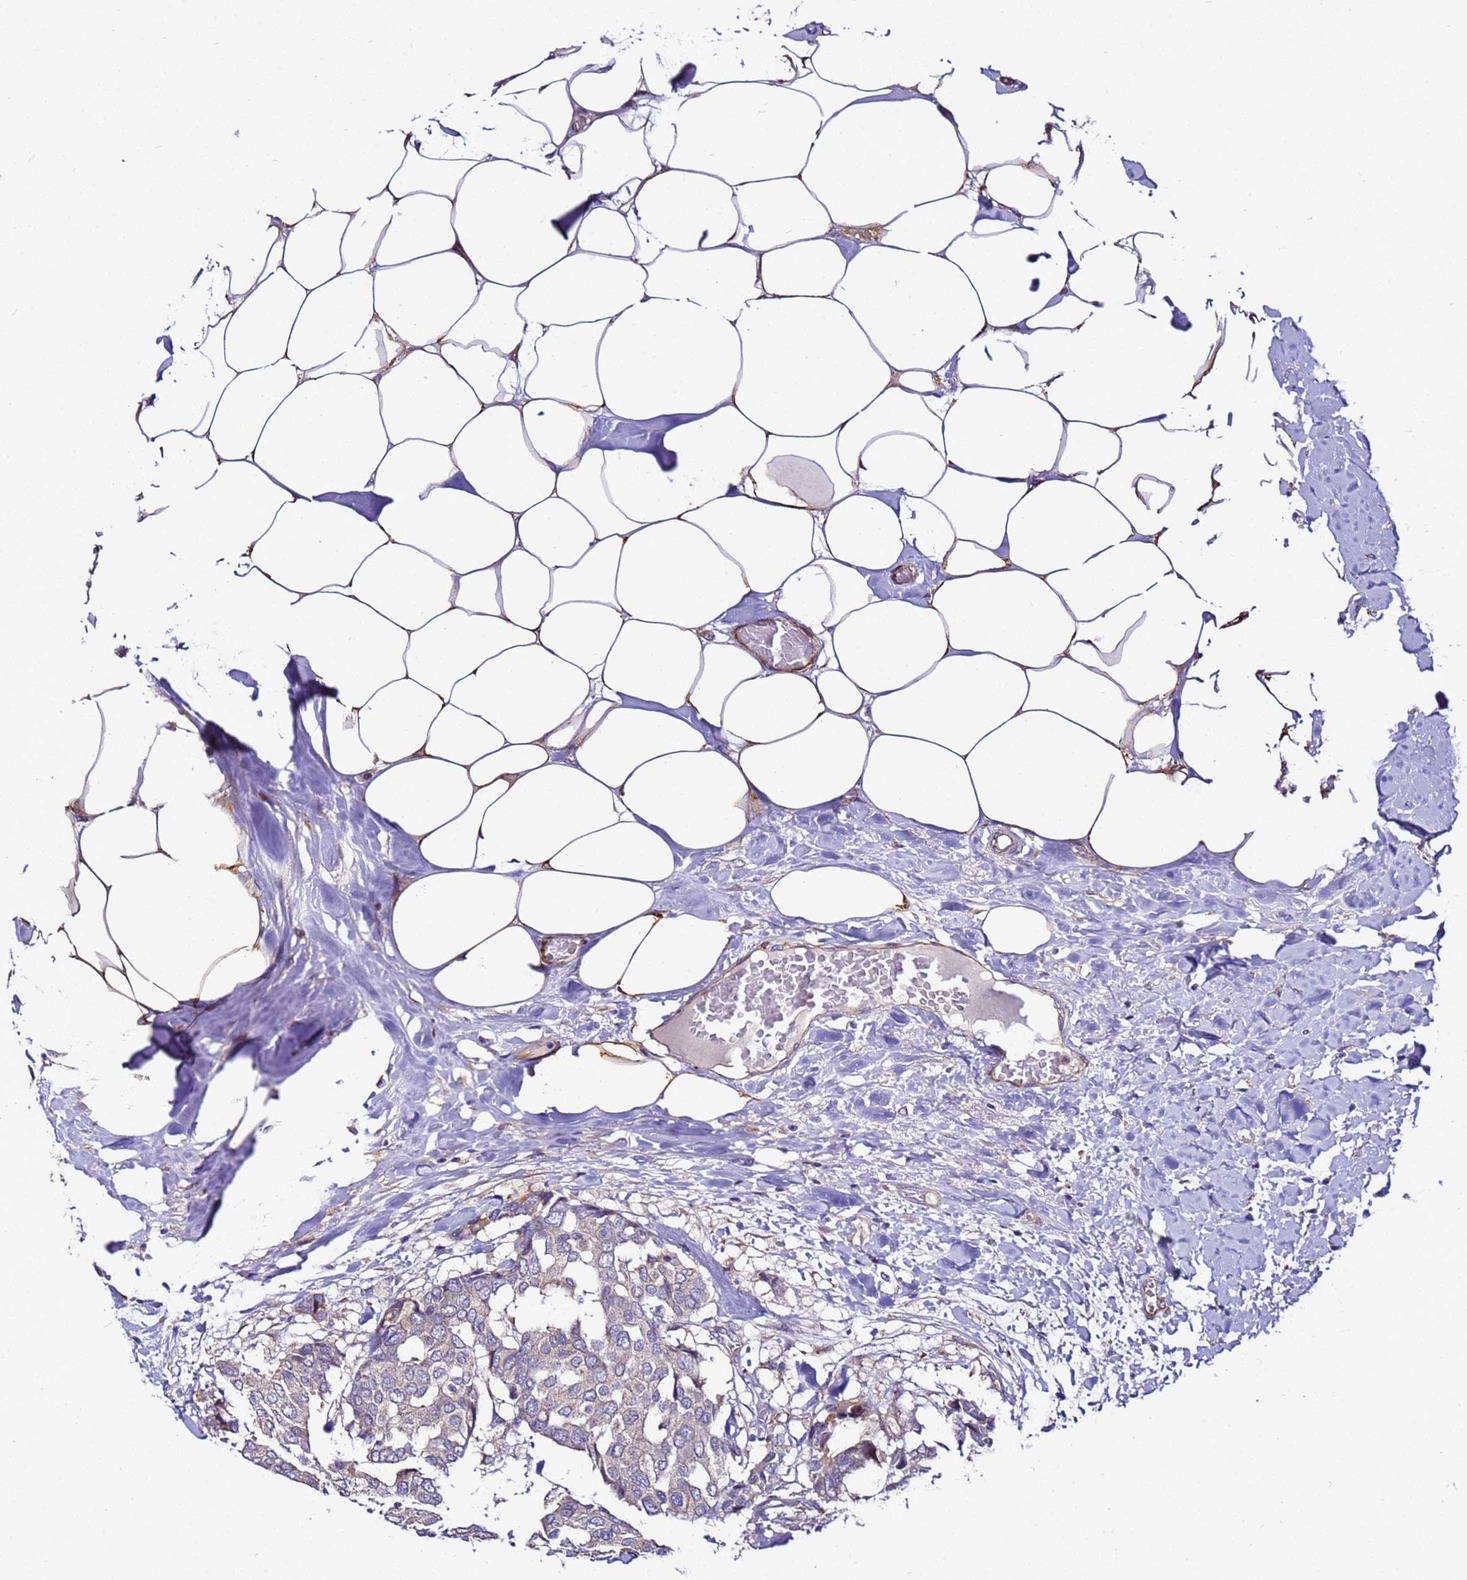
{"staining": {"intensity": "negative", "quantity": "none", "location": "none"}, "tissue": "breast cancer", "cell_type": "Tumor cells", "image_type": "cancer", "snomed": [{"axis": "morphology", "description": "Duct carcinoma"}, {"axis": "topography", "description": "Breast"}], "caption": "This is an immunohistochemistry histopathology image of intraductal carcinoma (breast). There is no expression in tumor cells.", "gene": "ZNF417", "patient": {"sex": "female", "age": 75}}